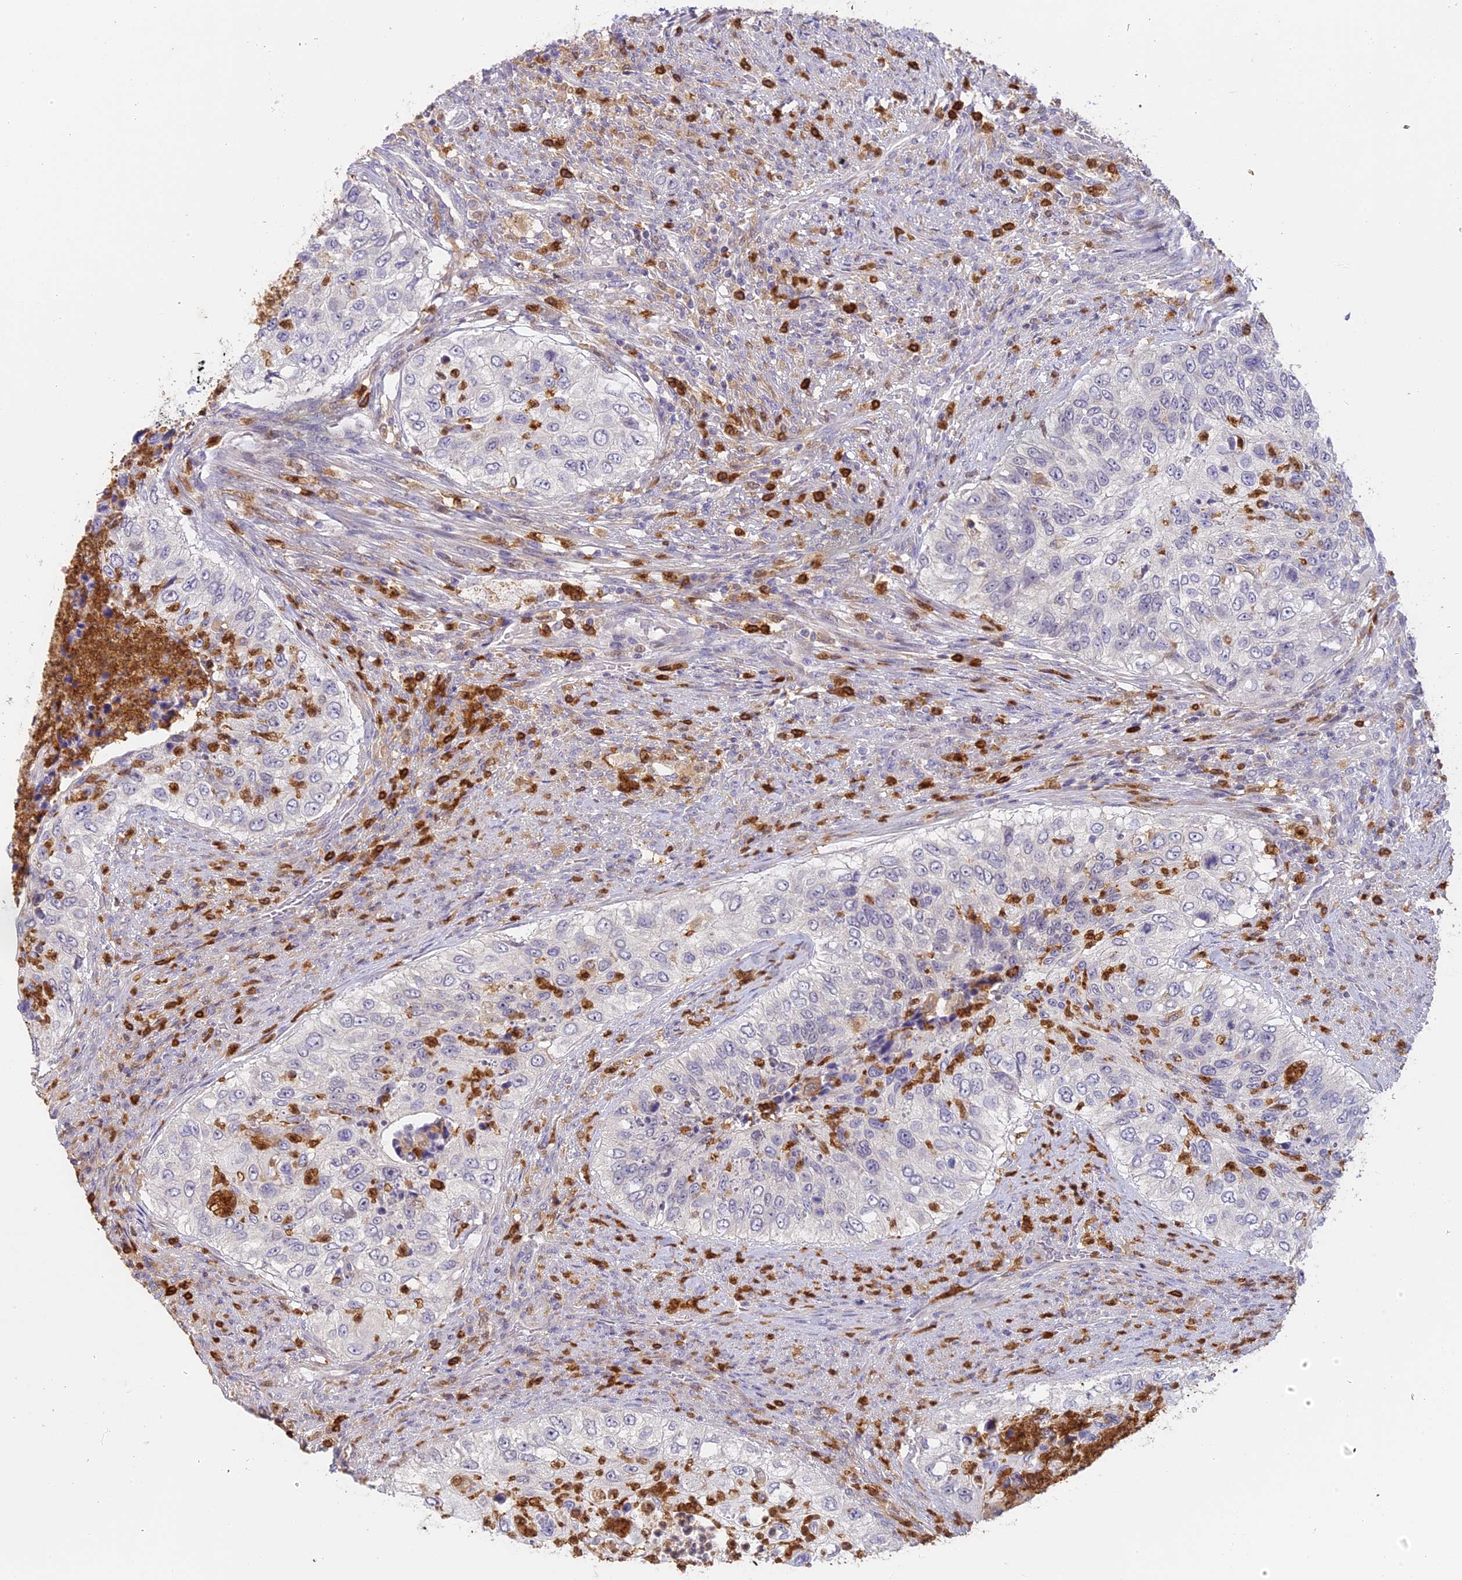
{"staining": {"intensity": "negative", "quantity": "none", "location": "none"}, "tissue": "urothelial cancer", "cell_type": "Tumor cells", "image_type": "cancer", "snomed": [{"axis": "morphology", "description": "Urothelial carcinoma, High grade"}, {"axis": "topography", "description": "Urinary bladder"}], "caption": "This is an immunohistochemistry image of human urothelial cancer. There is no expression in tumor cells.", "gene": "NCF4", "patient": {"sex": "female", "age": 60}}